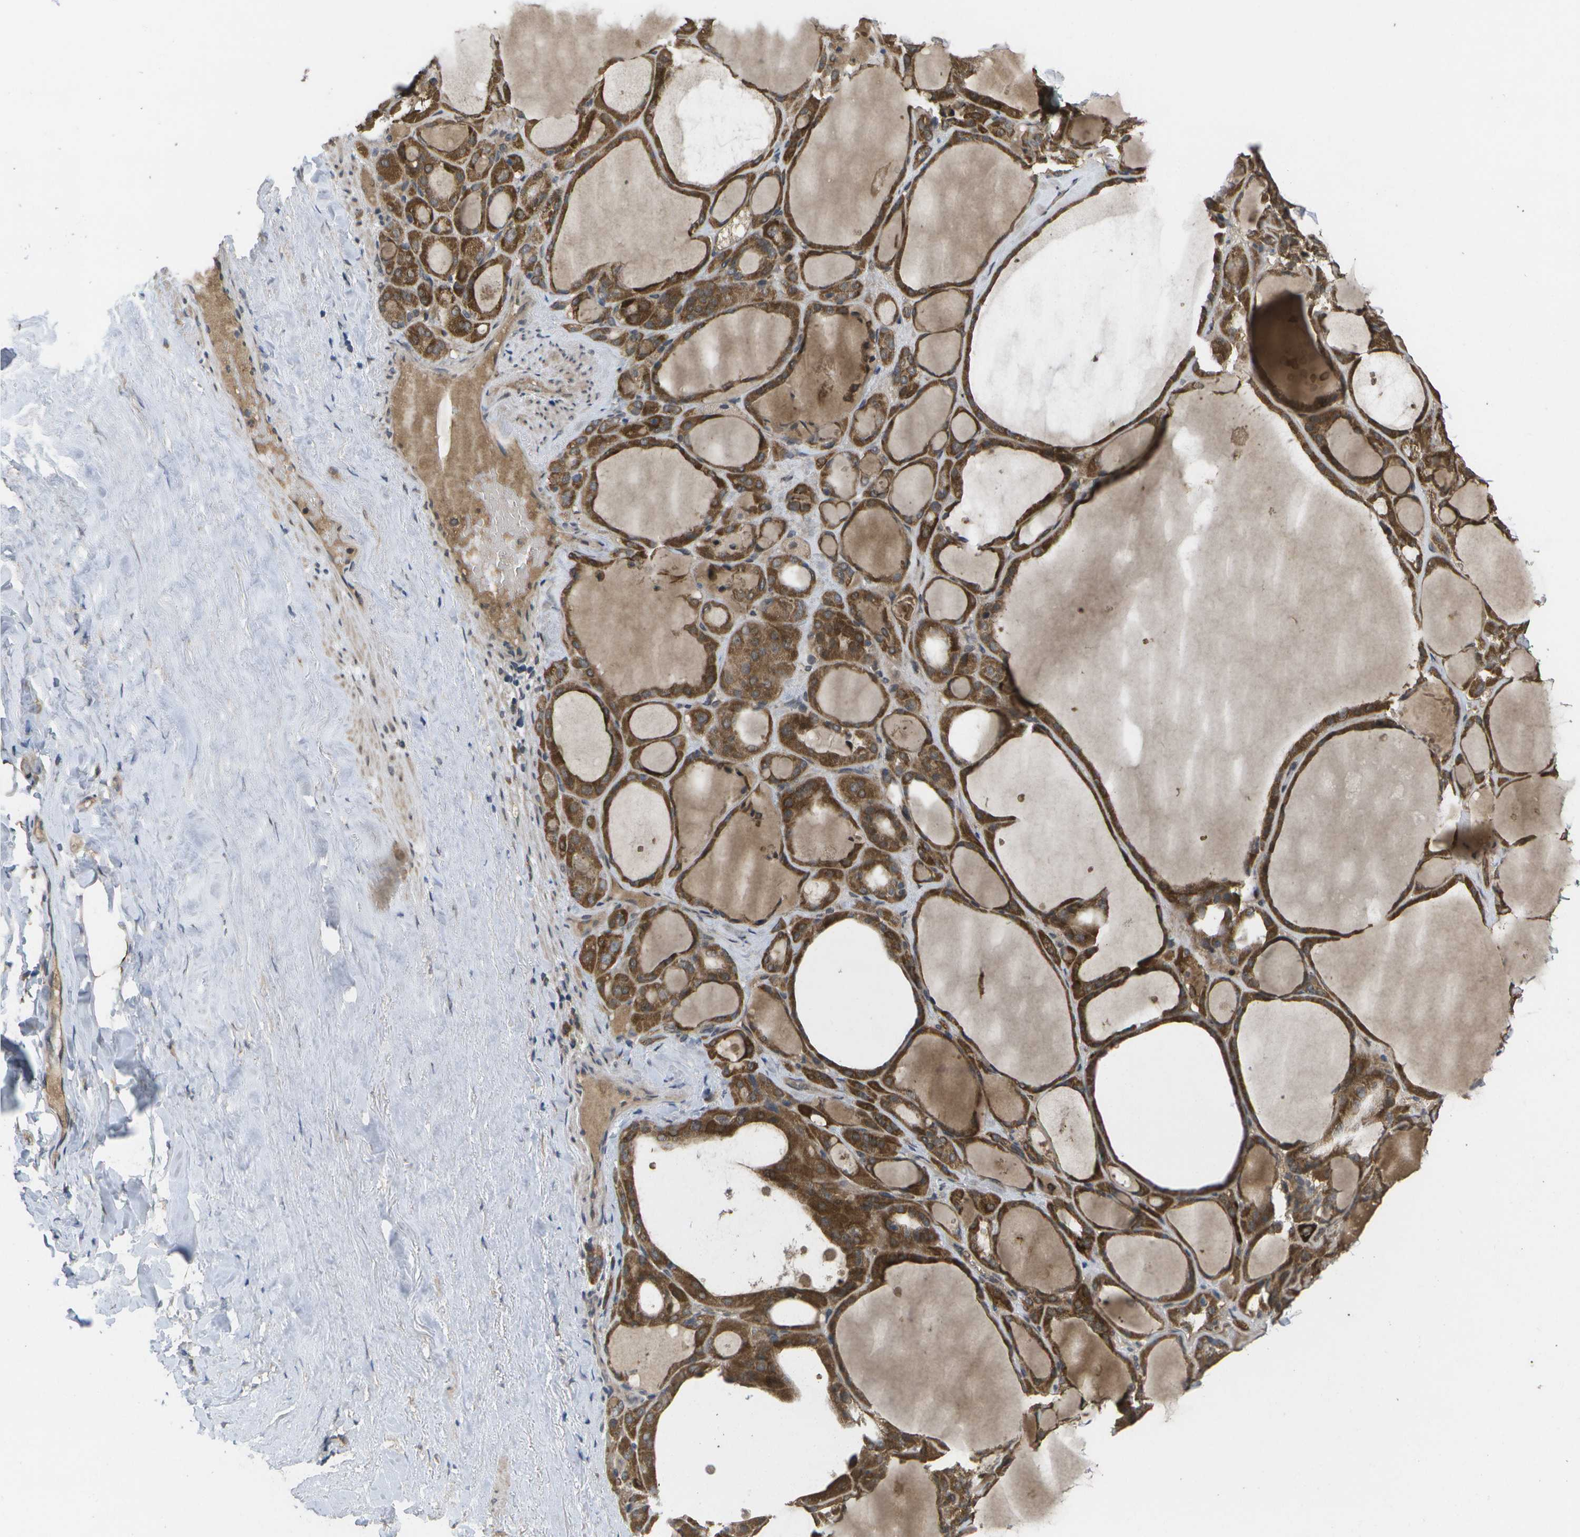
{"staining": {"intensity": "strong", "quantity": ">75%", "location": "cytoplasmic/membranous"}, "tissue": "thyroid gland", "cell_type": "Glandular cells", "image_type": "normal", "snomed": [{"axis": "morphology", "description": "Normal tissue, NOS"}, {"axis": "morphology", "description": "Carcinoma, NOS"}, {"axis": "topography", "description": "Thyroid gland"}], "caption": "A high amount of strong cytoplasmic/membranous staining is identified in approximately >75% of glandular cells in unremarkable thyroid gland.", "gene": "ALAS1", "patient": {"sex": "female", "age": 86}}